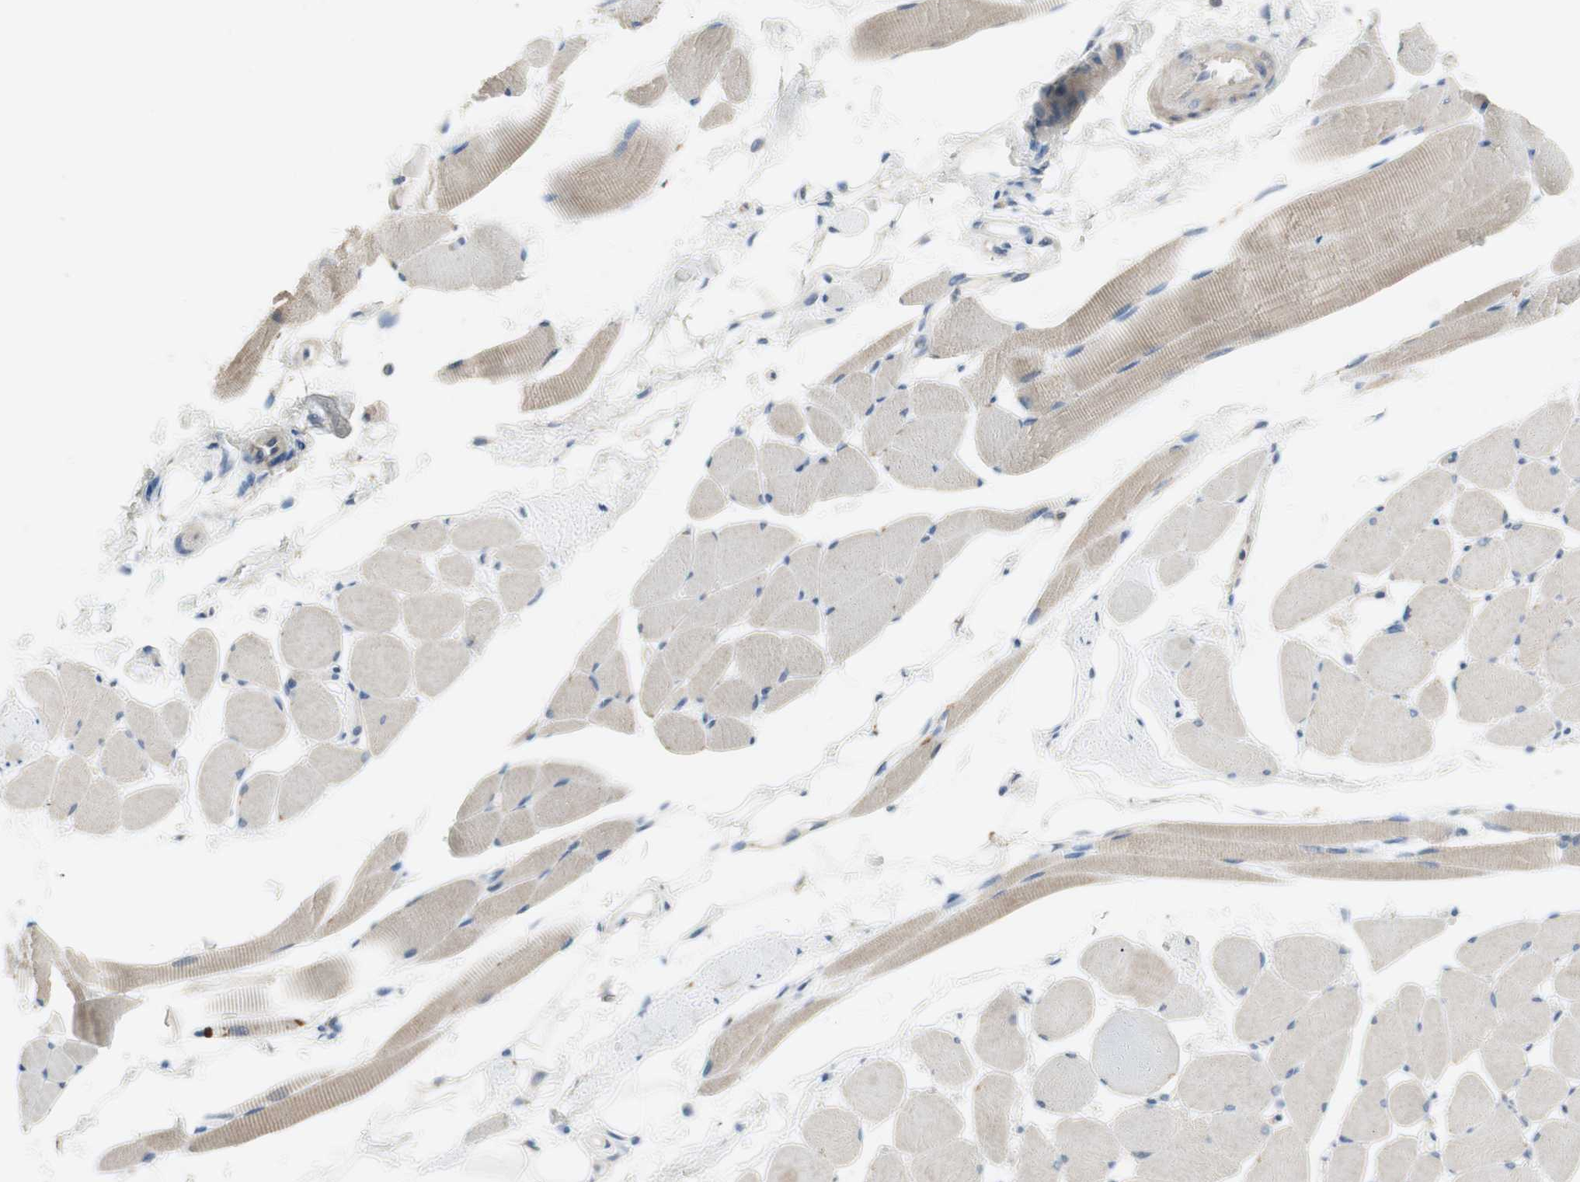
{"staining": {"intensity": "weak", "quantity": "25%-75%", "location": "cytoplasmic/membranous"}, "tissue": "skeletal muscle", "cell_type": "Myocytes", "image_type": "normal", "snomed": [{"axis": "morphology", "description": "Normal tissue, NOS"}, {"axis": "topography", "description": "Skeletal muscle"}, {"axis": "topography", "description": "Peripheral nerve tissue"}], "caption": "Protein staining shows weak cytoplasmic/membranous positivity in about 25%-75% of myocytes in unremarkable skeletal muscle. The protein is stained brown, and the nuclei are stained in blue (DAB (3,3'-diaminobenzidine) IHC with brightfield microscopy, high magnification).", "gene": "FDFT1", "patient": {"sex": "female", "age": 84}}